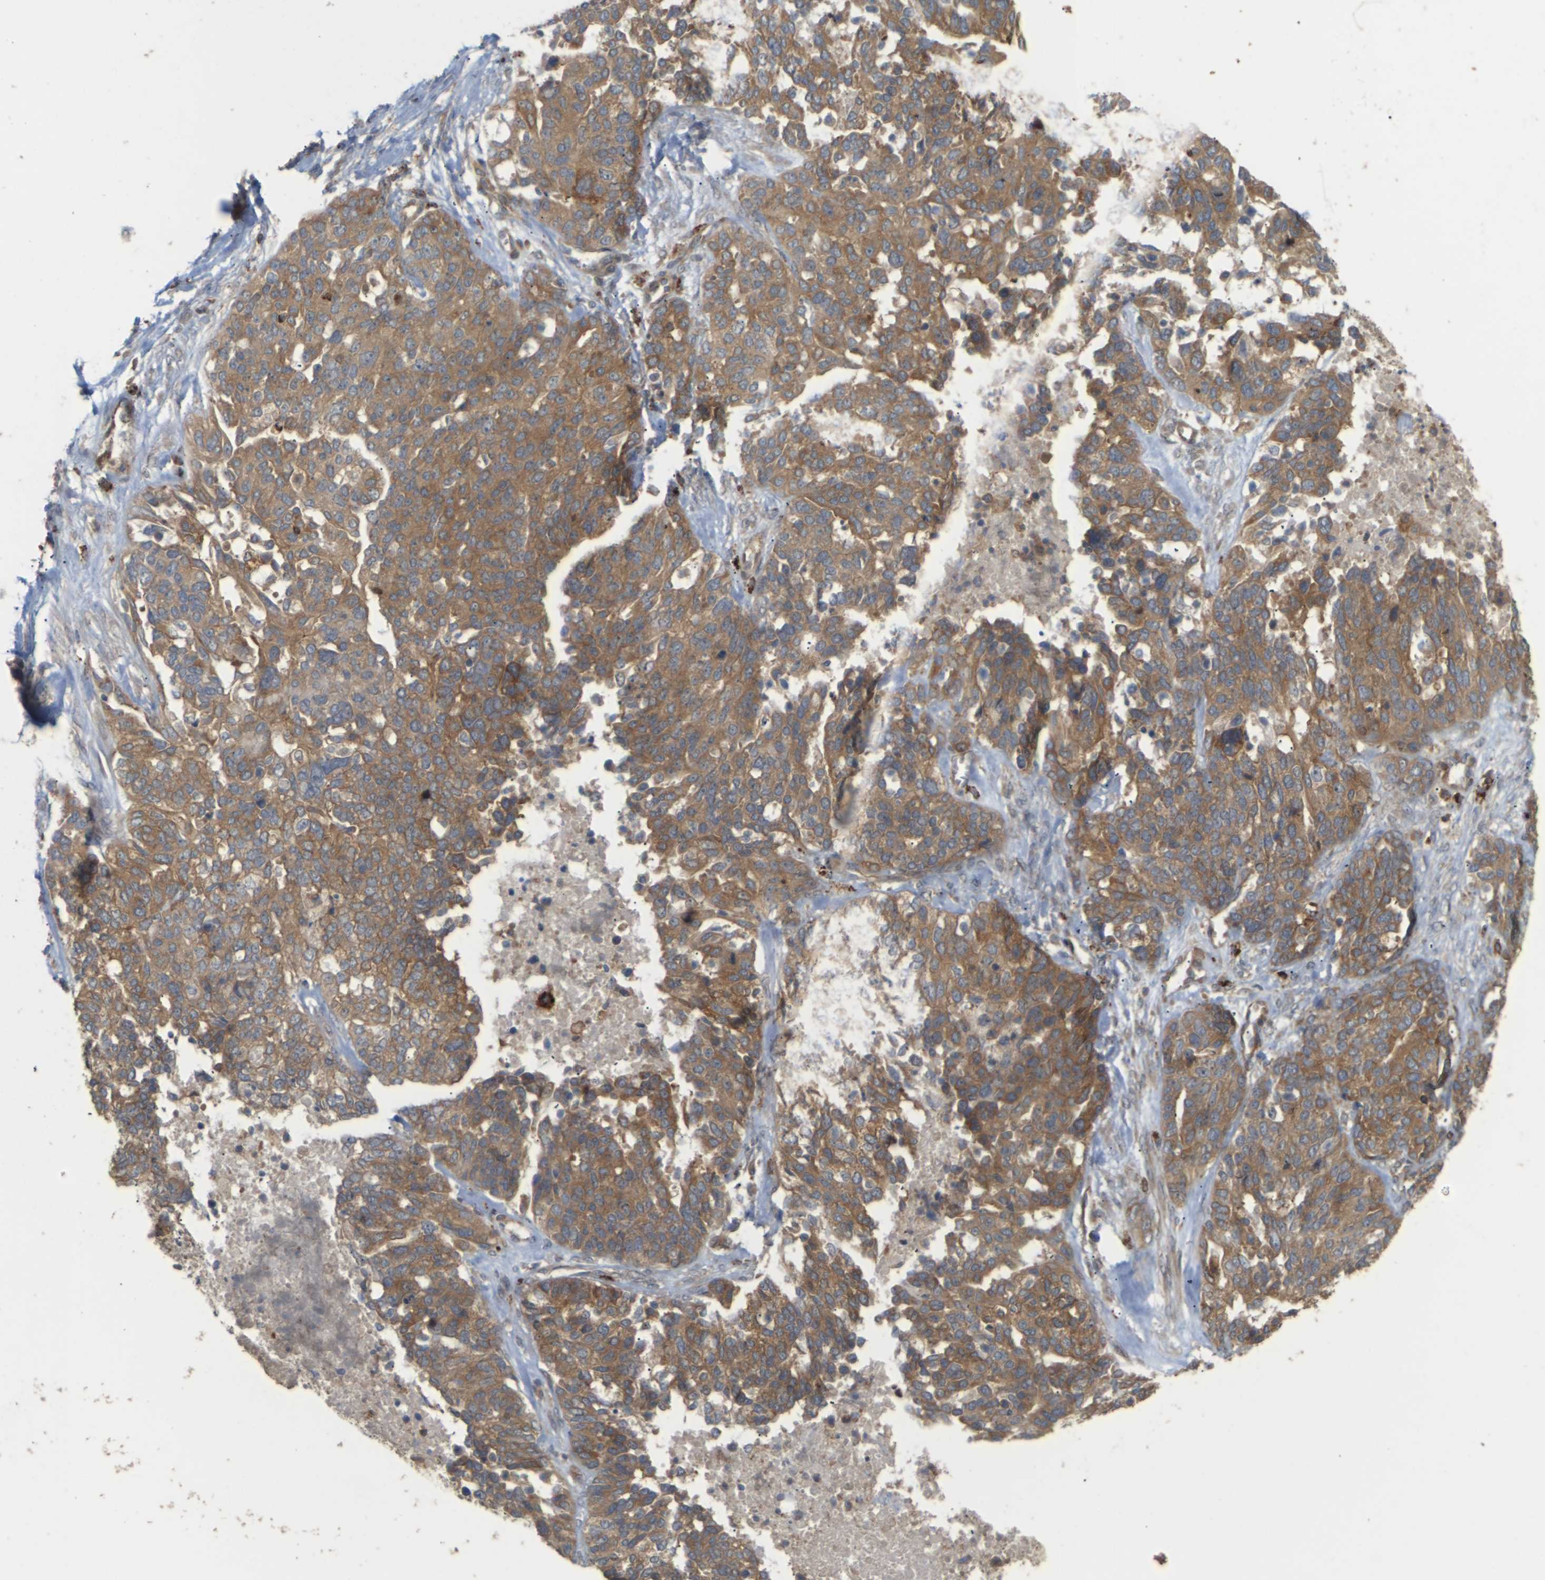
{"staining": {"intensity": "moderate", "quantity": ">75%", "location": "cytoplasmic/membranous"}, "tissue": "ovarian cancer", "cell_type": "Tumor cells", "image_type": "cancer", "snomed": [{"axis": "morphology", "description": "Cystadenocarcinoma, serous, NOS"}, {"axis": "topography", "description": "Ovary"}], "caption": "Ovarian serous cystadenocarcinoma stained with IHC displays moderate cytoplasmic/membranous expression in about >75% of tumor cells.", "gene": "KSR1", "patient": {"sex": "female", "age": 44}}